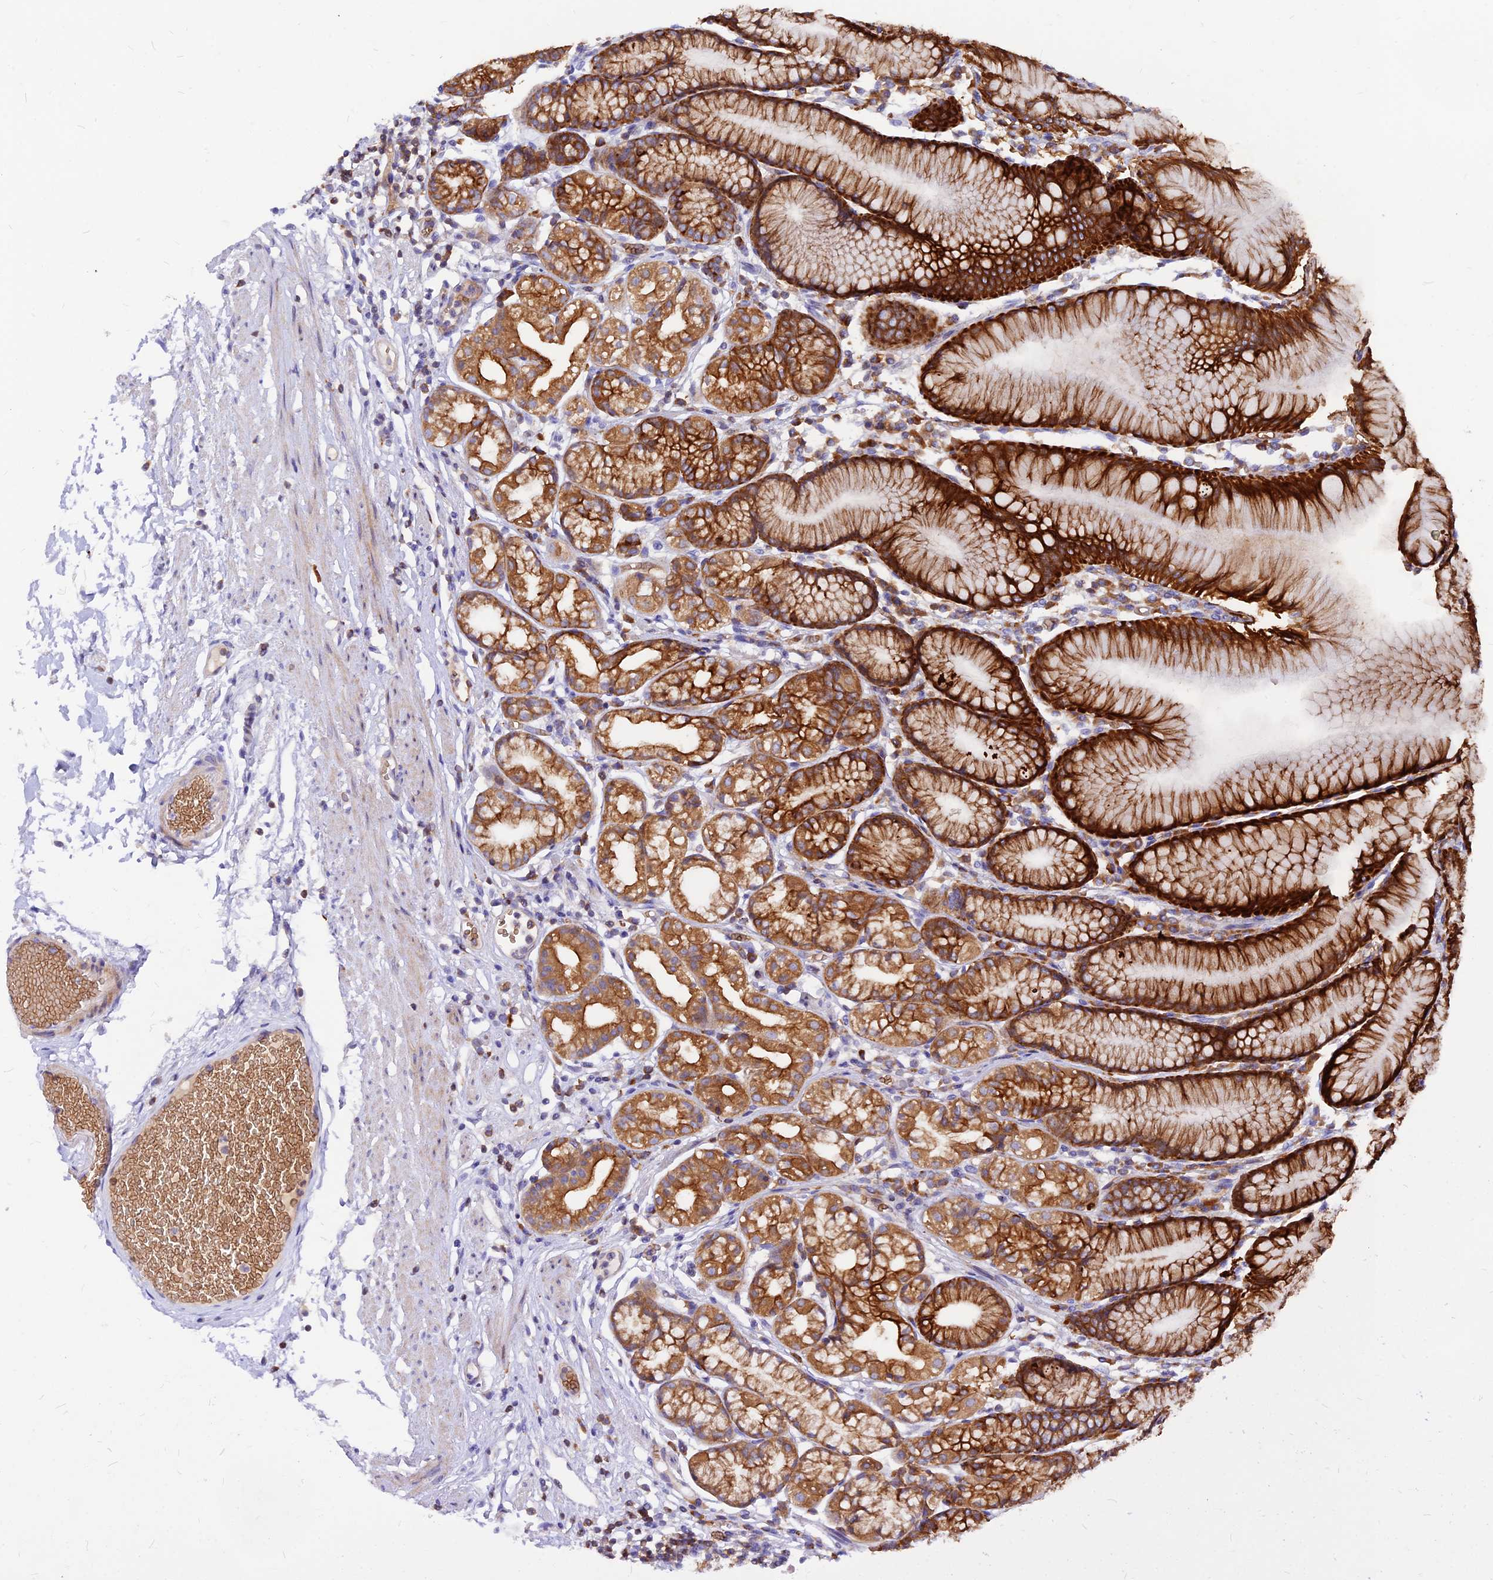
{"staining": {"intensity": "strong", "quantity": ">75%", "location": "cytoplasmic/membranous"}, "tissue": "stomach", "cell_type": "Glandular cells", "image_type": "normal", "snomed": [{"axis": "morphology", "description": "Normal tissue, NOS"}, {"axis": "topography", "description": "Stomach"}], "caption": "Normal stomach exhibits strong cytoplasmic/membranous staining in about >75% of glandular cells, visualized by immunohistochemistry. The staining was performed using DAB, with brown indicating positive protein expression. Nuclei are stained blue with hematoxylin.", "gene": "DENND2D", "patient": {"sex": "female", "age": 57}}